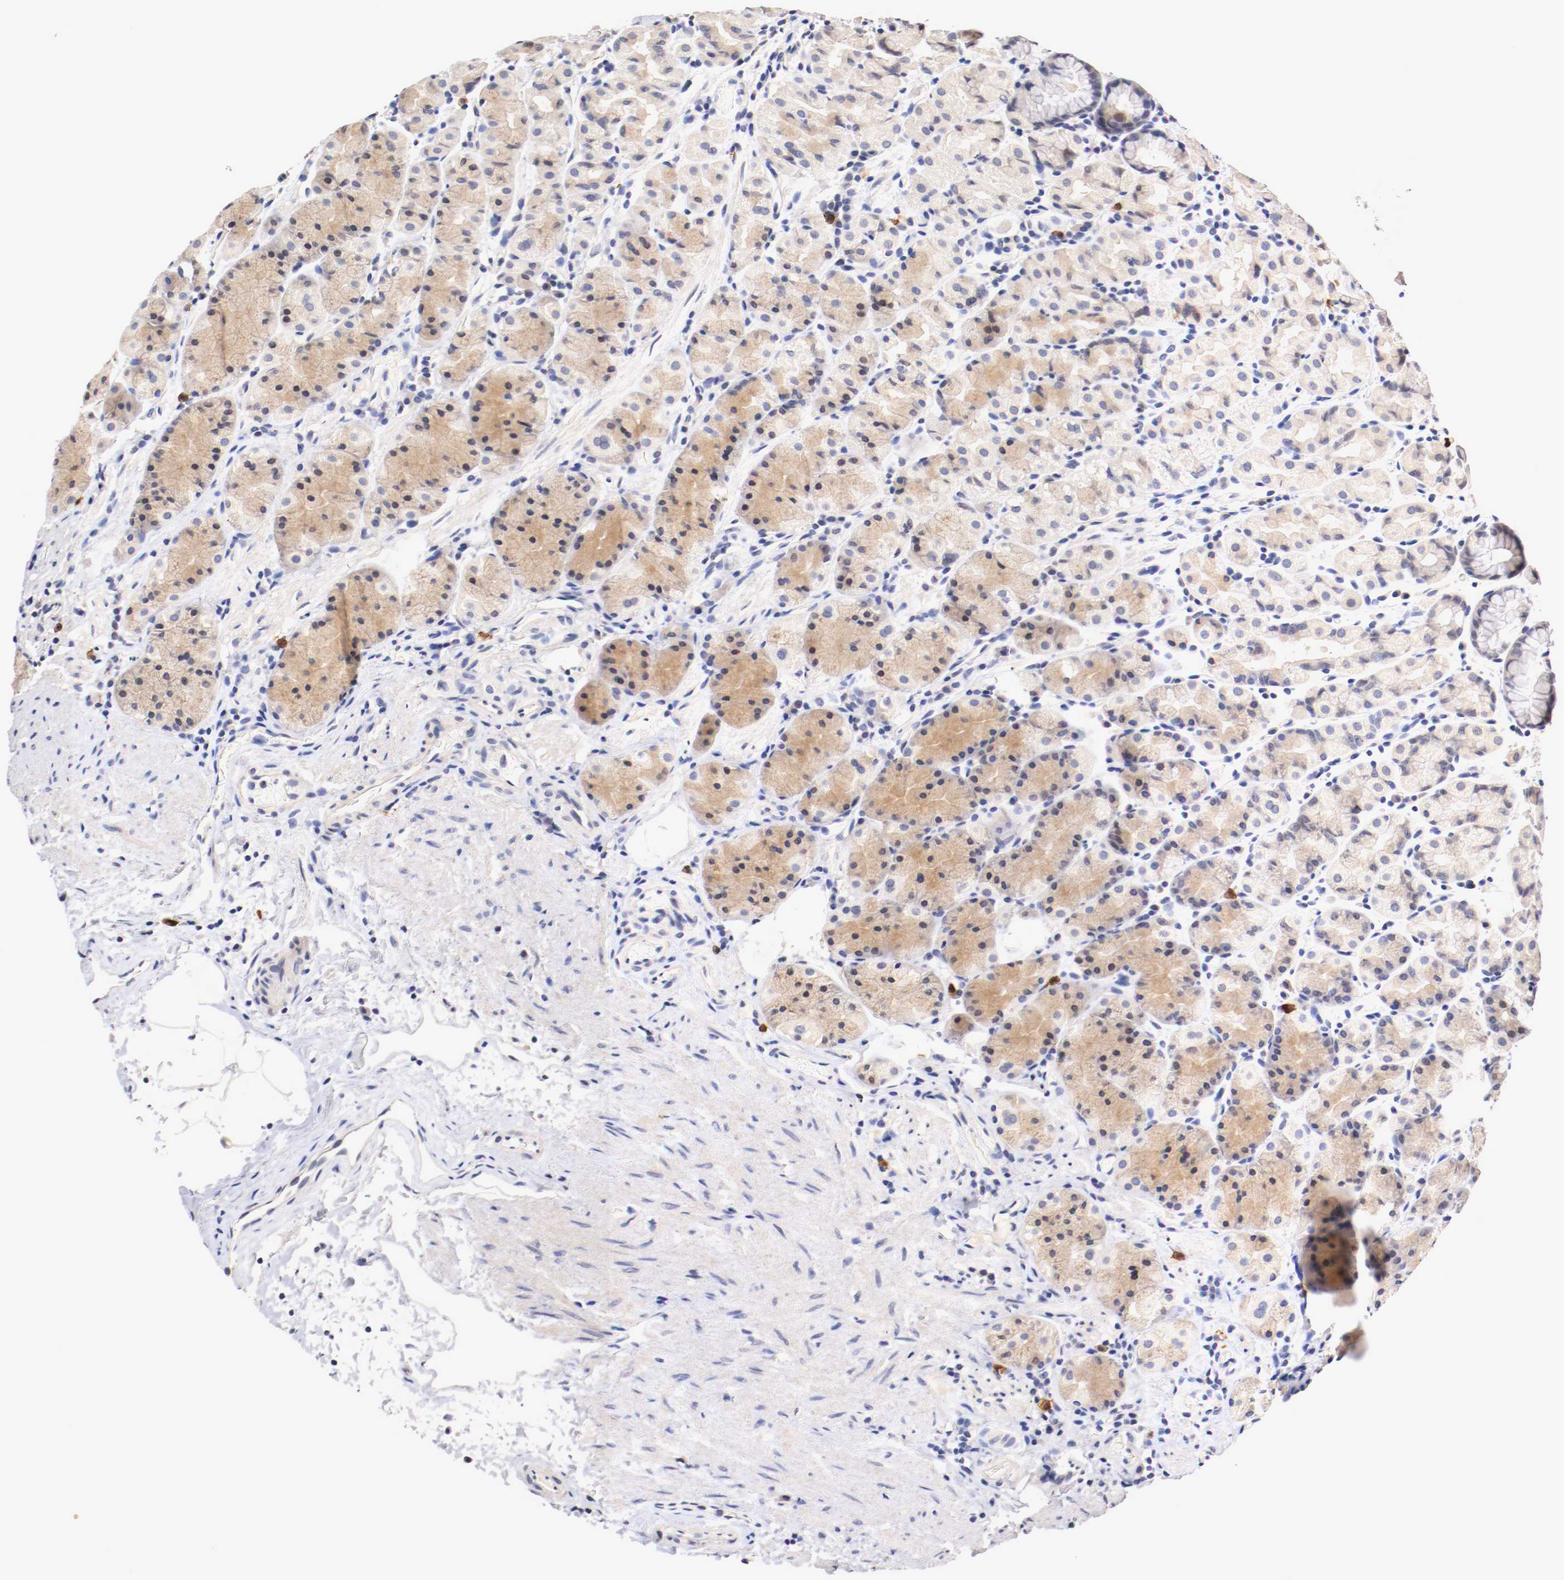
{"staining": {"intensity": "moderate", "quantity": "25%-75%", "location": "cytoplasmic/membranous"}, "tissue": "stomach", "cell_type": "Glandular cells", "image_type": "normal", "snomed": [{"axis": "morphology", "description": "Normal tissue, NOS"}, {"axis": "topography", "description": "Stomach, lower"}], "caption": "Immunohistochemical staining of benign stomach exhibits 25%-75% levels of moderate cytoplasmic/membranous protein staining in about 25%-75% of glandular cells.", "gene": "CEBPE", "patient": {"sex": "male", "age": 56}}